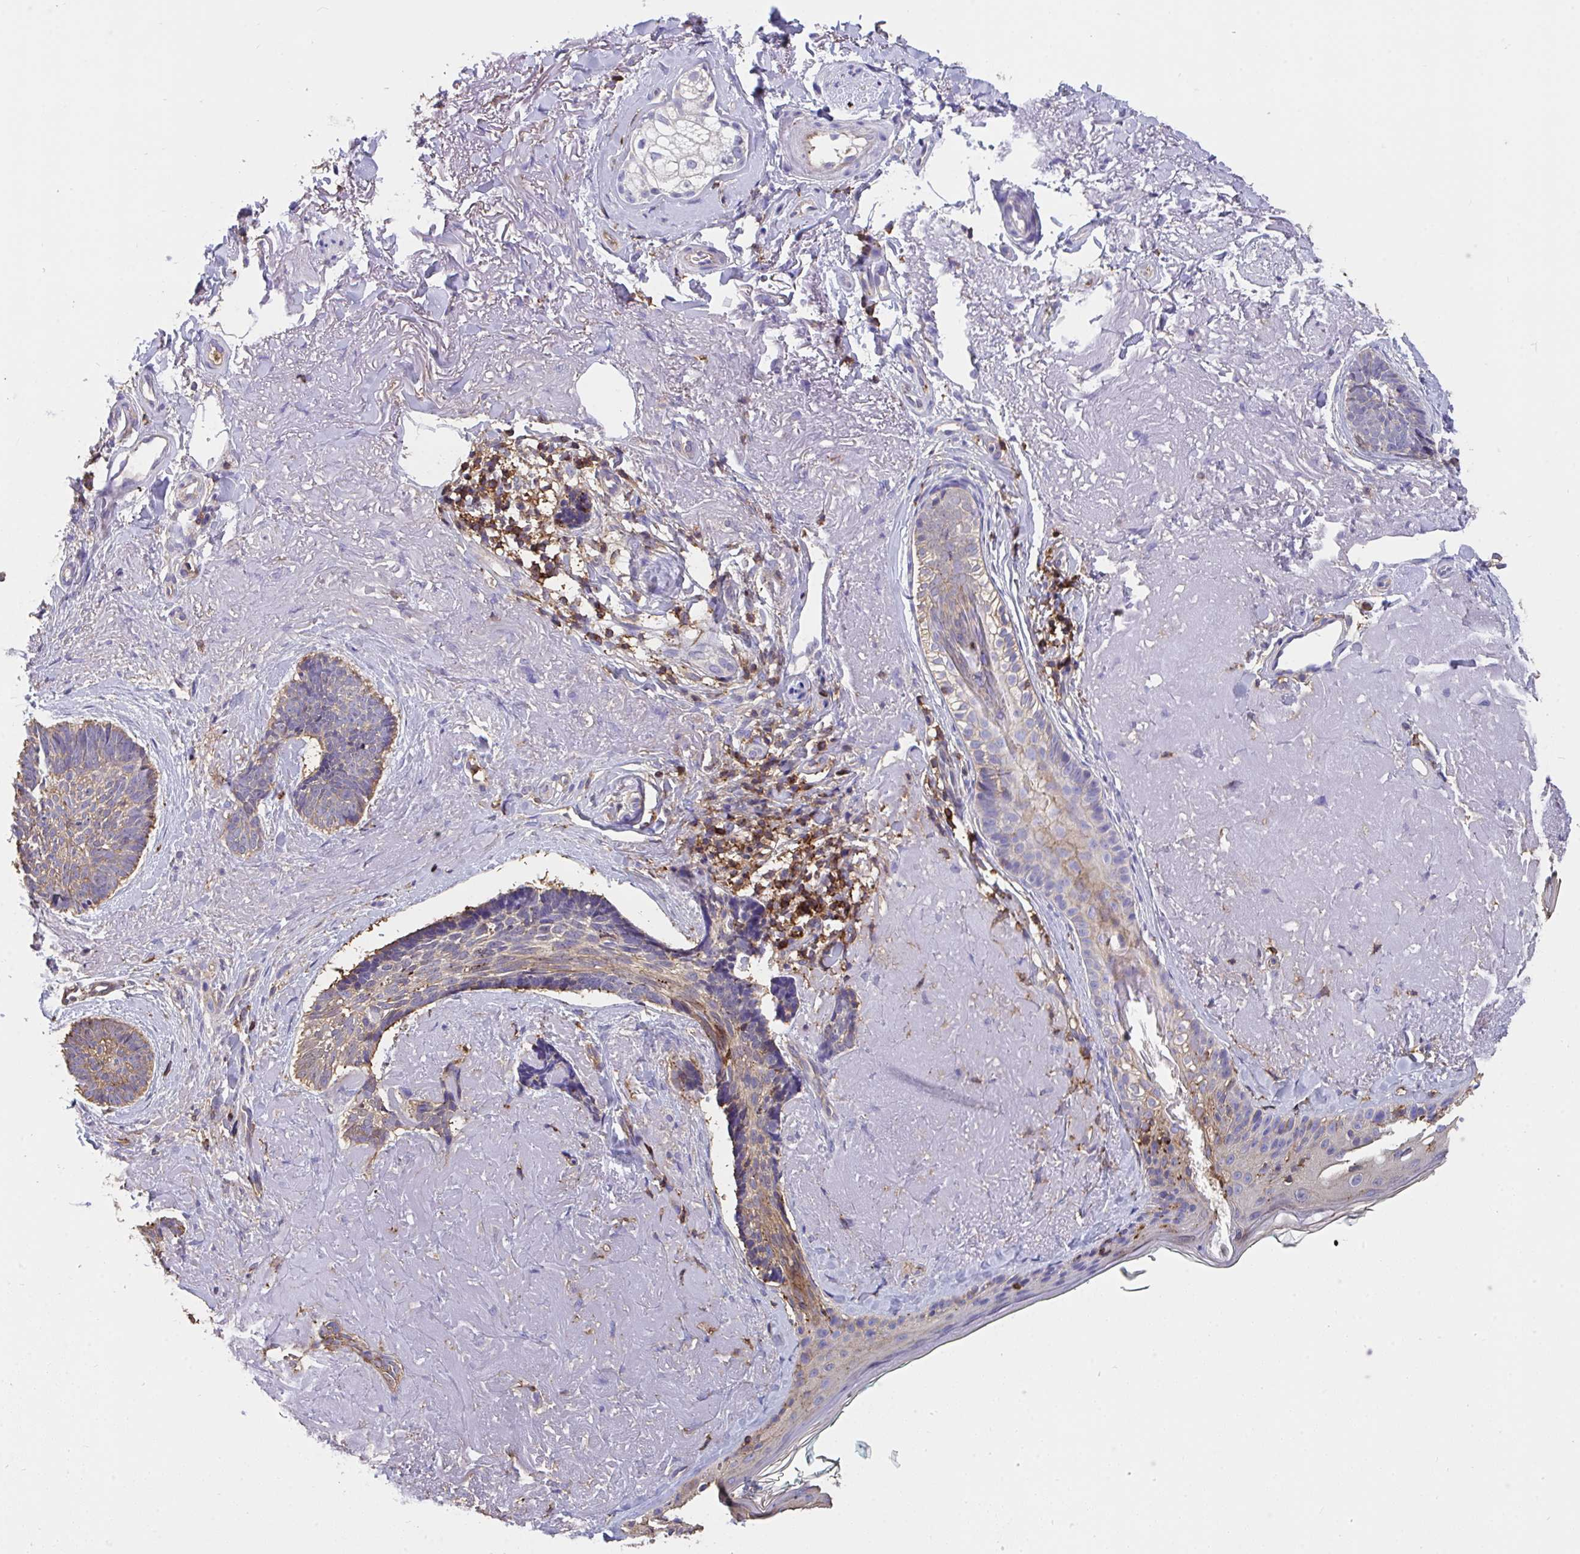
{"staining": {"intensity": "weak", "quantity": "<25%", "location": "cytoplasmic/membranous"}, "tissue": "skin cancer", "cell_type": "Tumor cells", "image_type": "cancer", "snomed": [{"axis": "morphology", "description": "Basal cell carcinoma"}, {"axis": "topography", "description": "Skin"}, {"axis": "topography", "description": "Skin of face"}, {"axis": "topography", "description": "Skin of nose"}], "caption": "A photomicrograph of basal cell carcinoma (skin) stained for a protein demonstrates no brown staining in tumor cells. (Stains: DAB (3,3'-diaminobenzidine) IHC with hematoxylin counter stain, Microscopy: brightfield microscopy at high magnification).", "gene": "CFL1", "patient": {"sex": "female", "age": 86}}